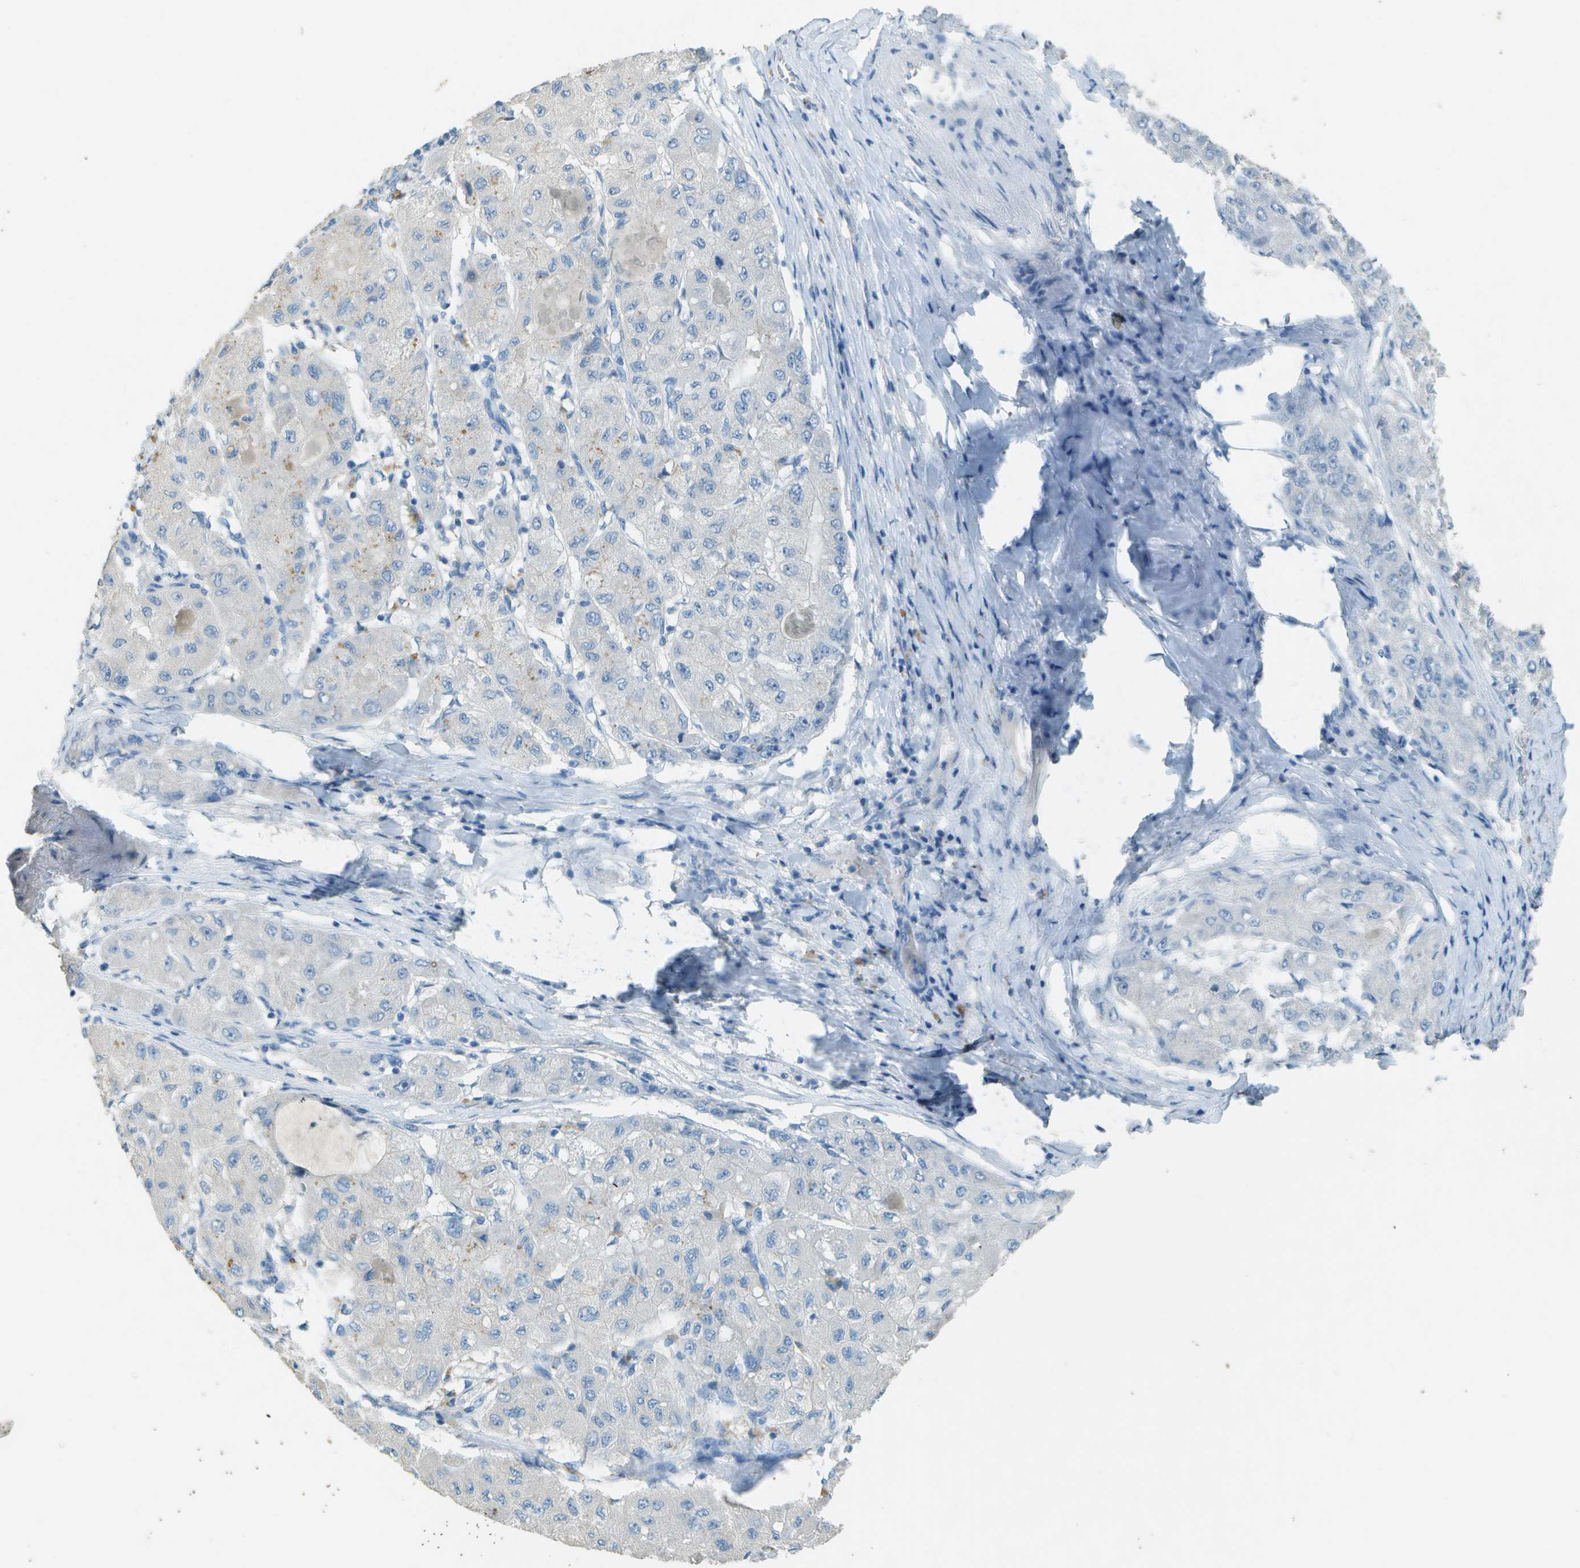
{"staining": {"intensity": "negative", "quantity": "none", "location": "none"}, "tissue": "liver cancer", "cell_type": "Tumor cells", "image_type": "cancer", "snomed": [{"axis": "morphology", "description": "Carcinoma, Hepatocellular, NOS"}, {"axis": "topography", "description": "Liver"}], "caption": "Immunohistochemistry (IHC) image of liver cancer stained for a protein (brown), which exhibits no staining in tumor cells.", "gene": "LGI2", "patient": {"sex": "male", "age": 80}}